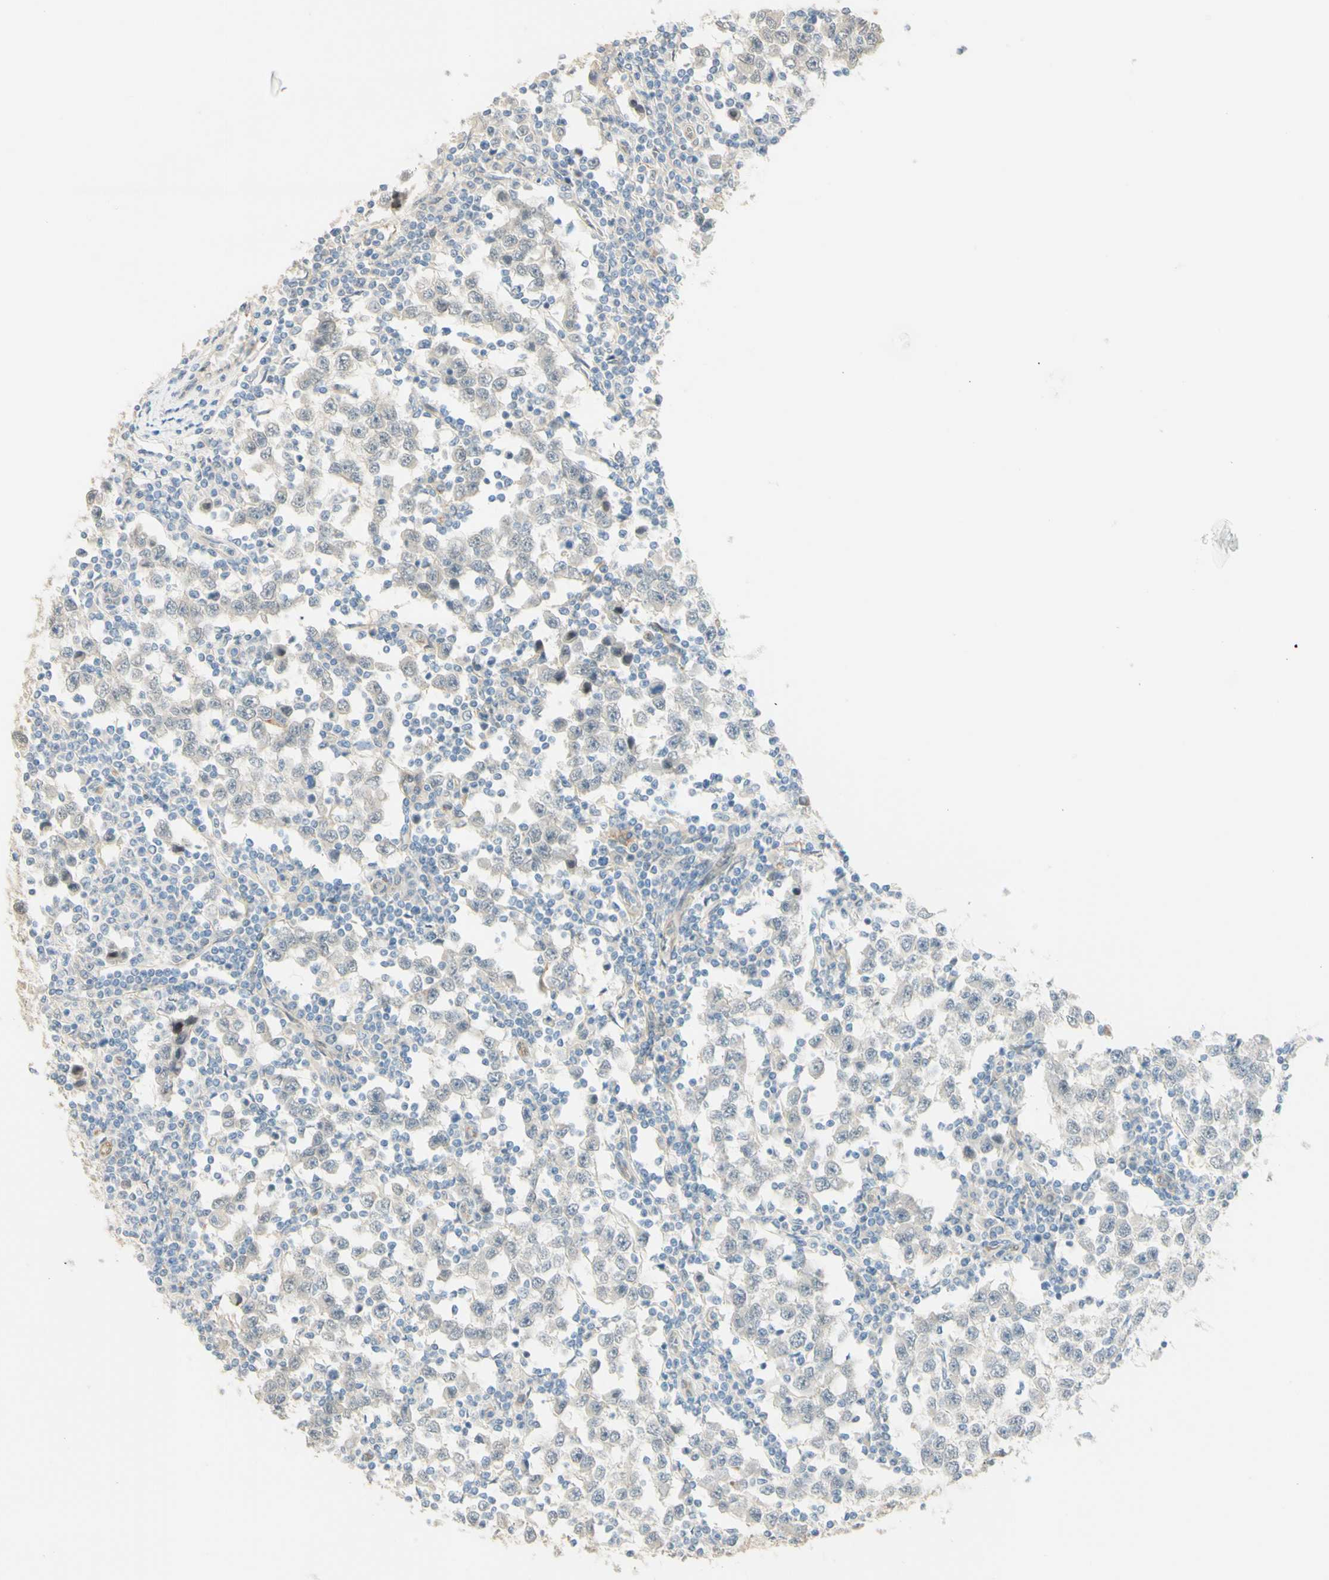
{"staining": {"intensity": "weak", "quantity": "<25%", "location": "cytoplasmic/membranous,nuclear"}, "tissue": "testis cancer", "cell_type": "Tumor cells", "image_type": "cancer", "snomed": [{"axis": "morphology", "description": "Seminoma, NOS"}, {"axis": "topography", "description": "Testis"}], "caption": "A high-resolution photomicrograph shows IHC staining of testis cancer, which demonstrates no significant positivity in tumor cells. (IHC, brightfield microscopy, high magnification).", "gene": "ANGPT2", "patient": {"sex": "male", "age": 65}}